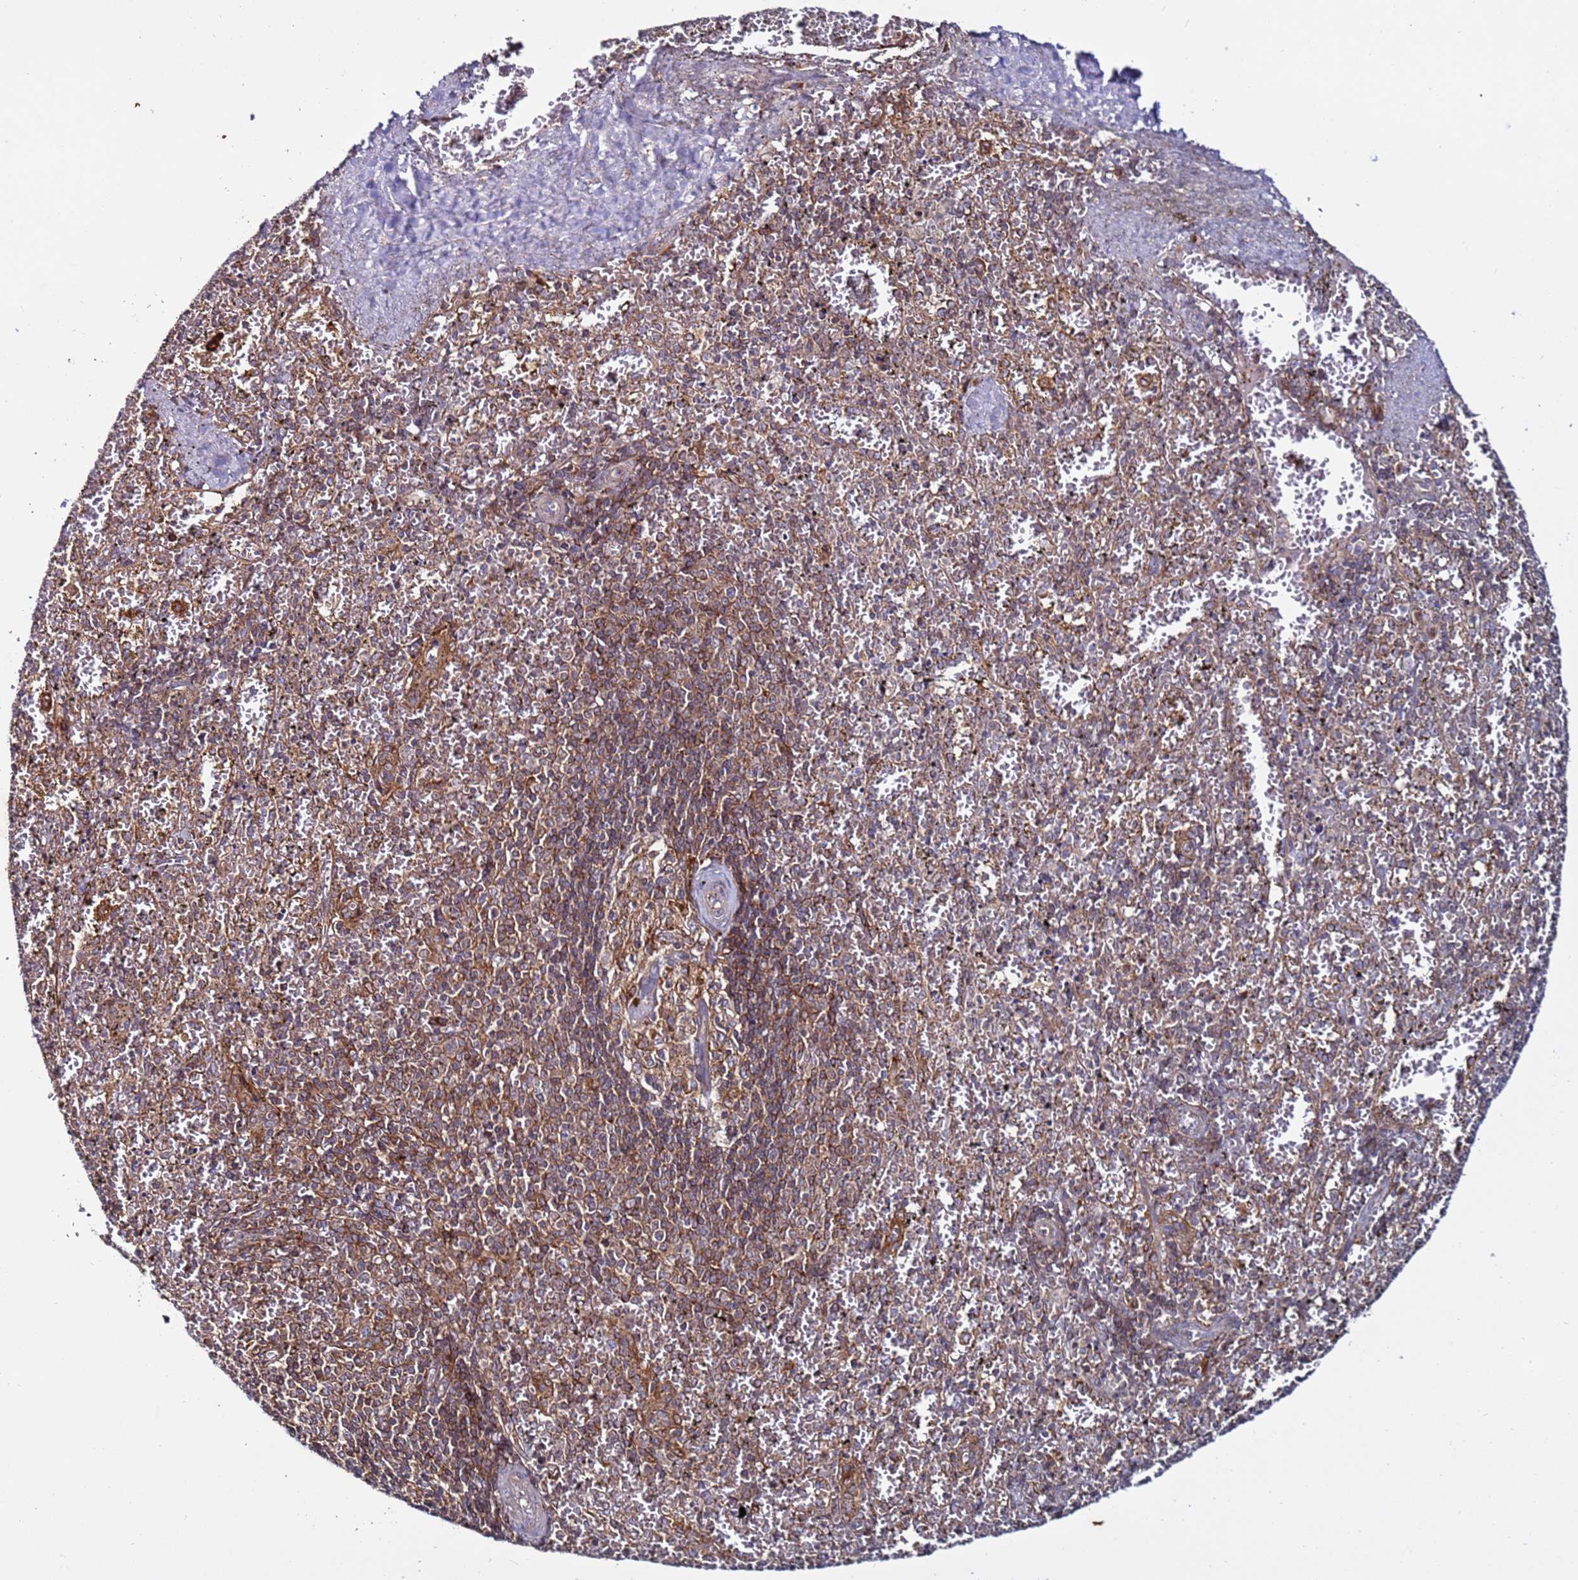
{"staining": {"intensity": "moderate", "quantity": "25%-75%", "location": "cytoplasmic/membranous"}, "tissue": "spleen", "cell_type": "Cells in red pulp", "image_type": "normal", "snomed": [{"axis": "morphology", "description": "Normal tissue, NOS"}, {"axis": "topography", "description": "Spleen"}], "caption": "Immunohistochemistry (DAB) staining of unremarkable human spleen shows moderate cytoplasmic/membranous protein positivity in about 25%-75% of cells in red pulp.", "gene": "TMEM176B", "patient": {"sex": "male", "age": 11}}